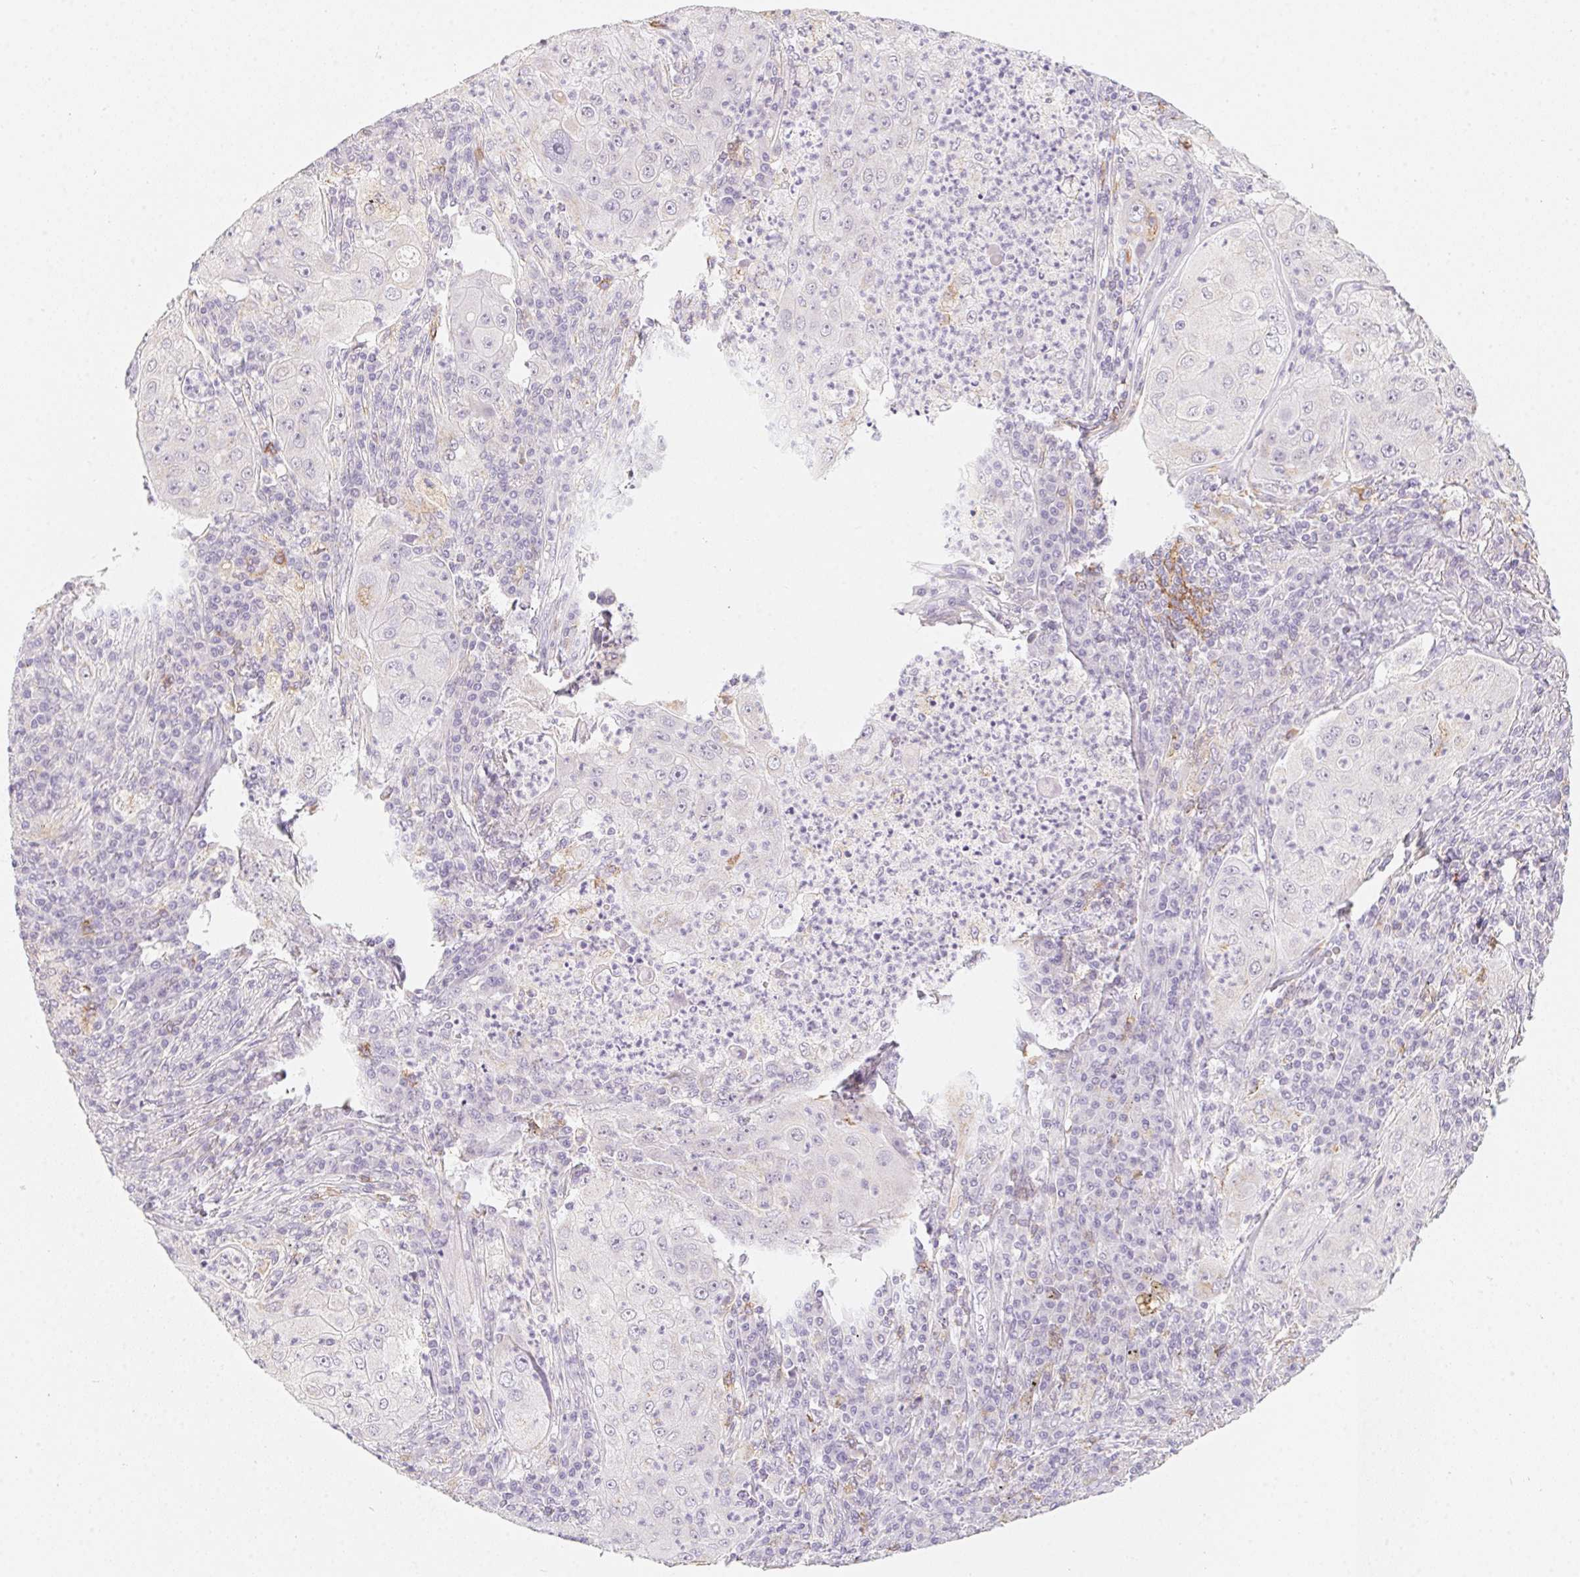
{"staining": {"intensity": "negative", "quantity": "none", "location": "none"}, "tissue": "lung cancer", "cell_type": "Tumor cells", "image_type": "cancer", "snomed": [{"axis": "morphology", "description": "Squamous cell carcinoma, NOS"}, {"axis": "topography", "description": "Lung"}], "caption": "Immunohistochemistry image of human lung cancer (squamous cell carcinoma) stained for a protein (brown), which shows no staining in tumor cells.", "gene": "PRPH", "patient": {"sex": "female", "age": 59}}